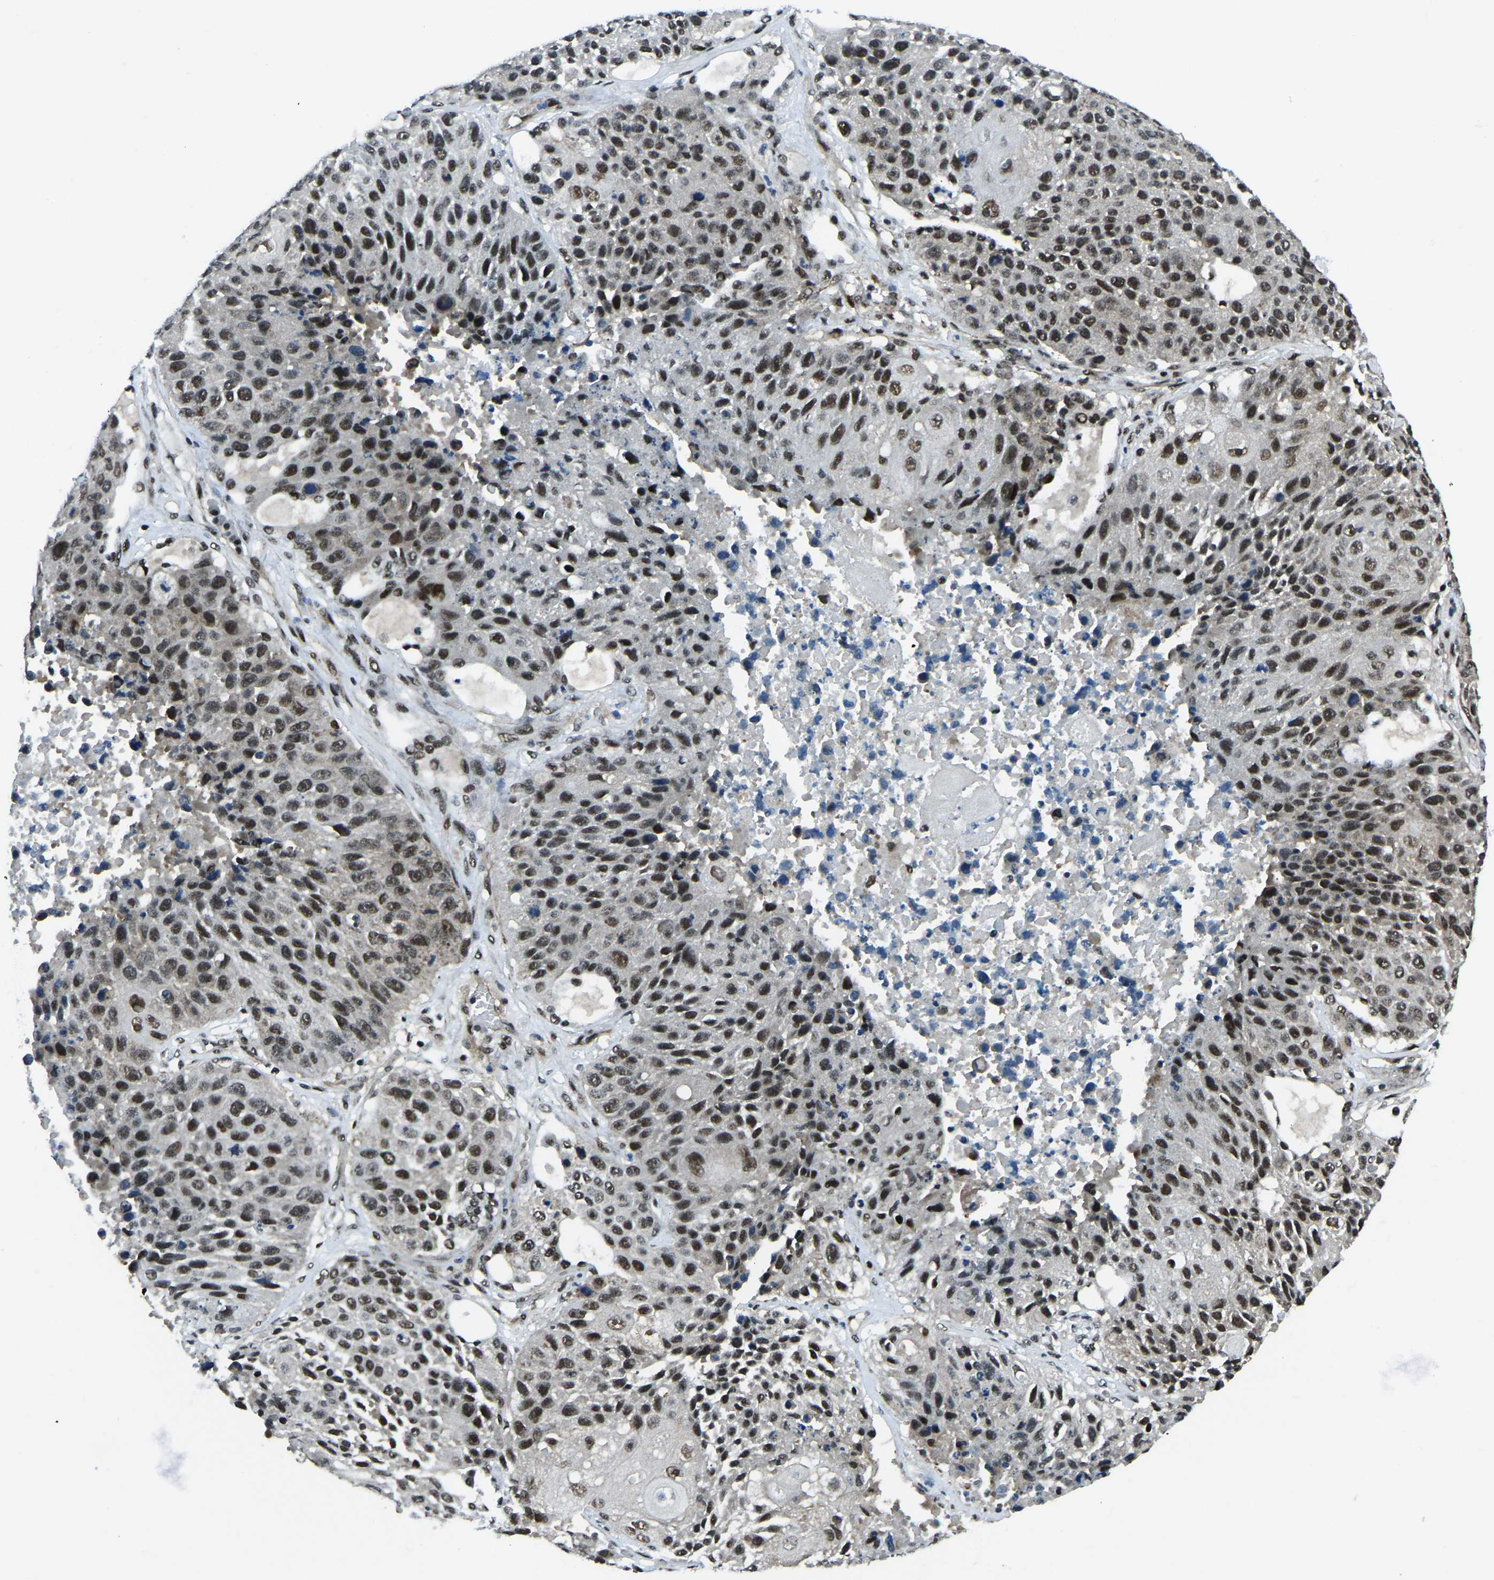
{"staining": {"intensity": "strong", "quantity": ">75%", "location": "nuclear"}, "tissue": "lung cancer", "cell_type": "Tumor cells", "image_type": "cancer", "snomed": [{"axis": "morphology", "description": "Squamous cell carcinoma, NOS"}, {"axis": "topography", "description": "Lung"}], "caption": "Immunohistochemical staining of human lung cancer (squamous cell carcinoma) shows high levels of strong nuclear positivity in about >75% of tumor cells.", "gene": "PRCC", "patient": {"sex": "male", "age": 61}}